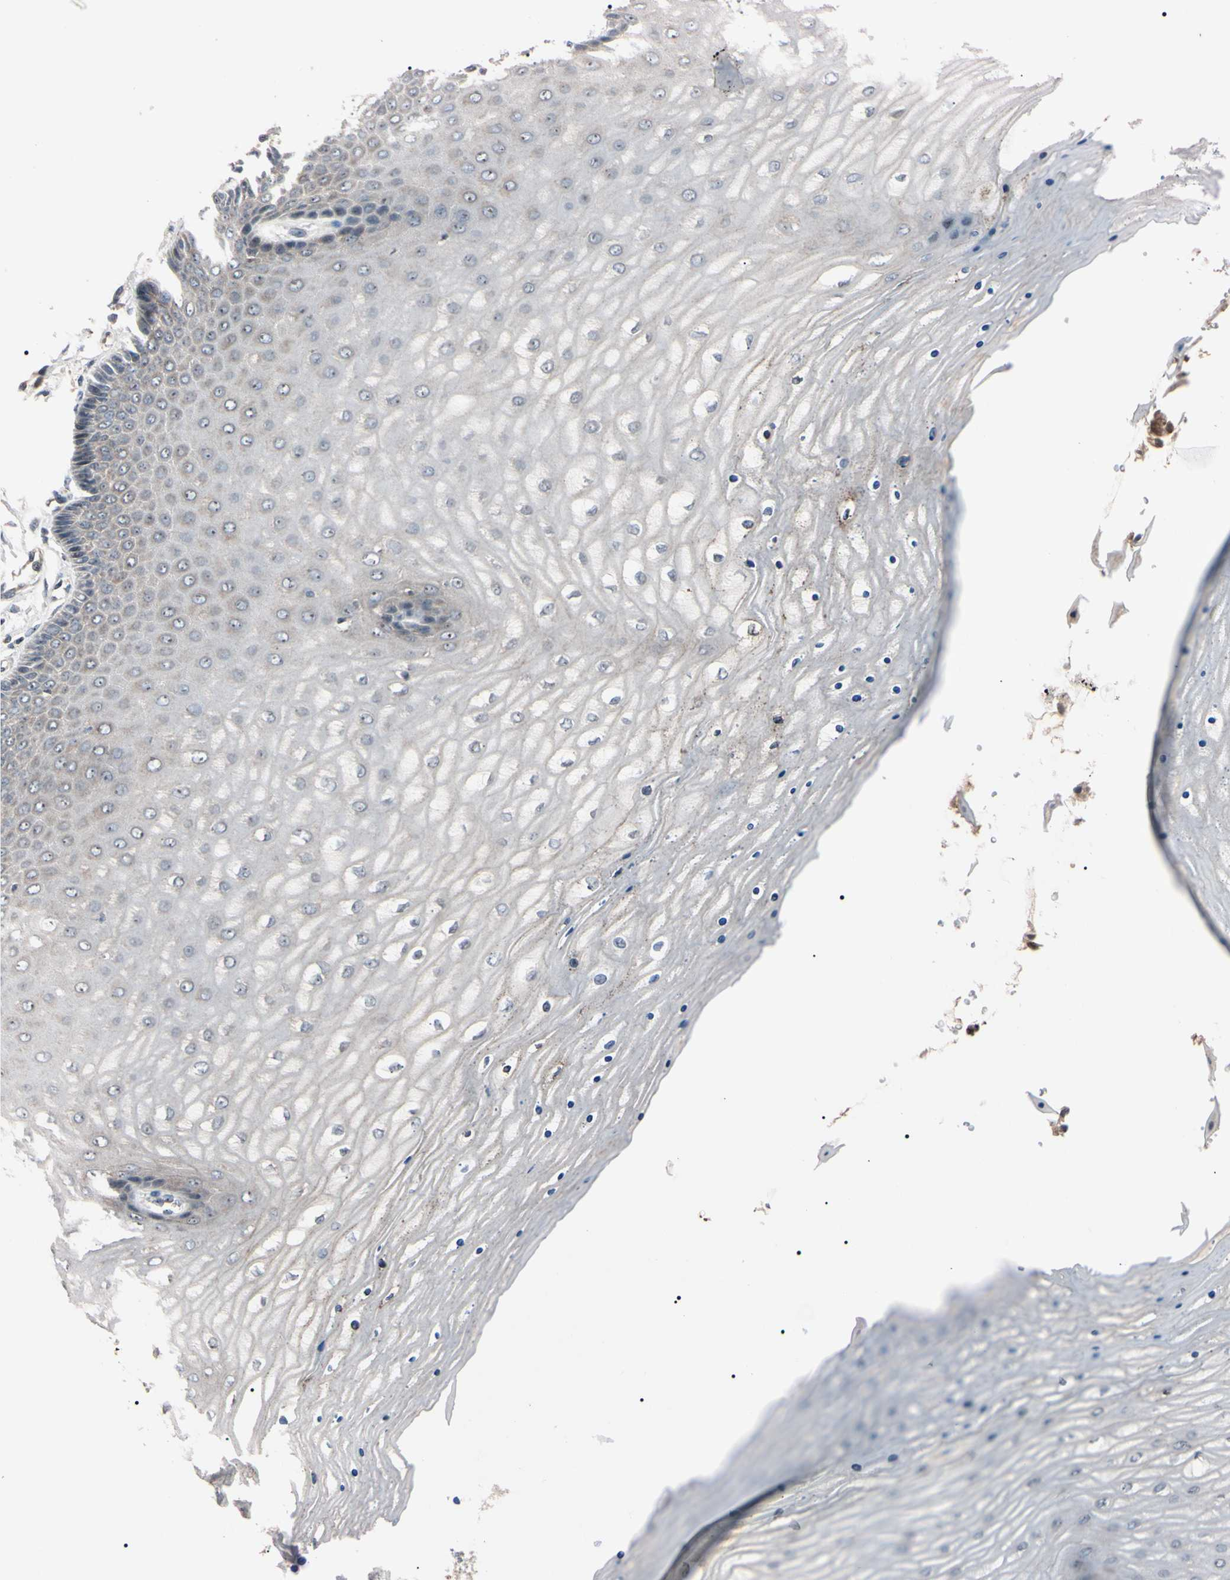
{"staining": {"intensity": "weak", "quantity": ">75%", "location": "cytoplasmic/membranous"}, "tissue": "cervix", "cell_type": "Glandular cells", "image_type": "normal", "snomed": [{"axis": "morphology", "description": "Normal tissue, NOS"}, {"axis": "topography", "description": "Cervix"}], "caption": "Glandular cells reveal weak cytoplasmic/membranous staining in approximately >75% of cells in unremarkable cervix.", "gene": "TRAF5", "patient": {"sex": "female", "age": 55}}